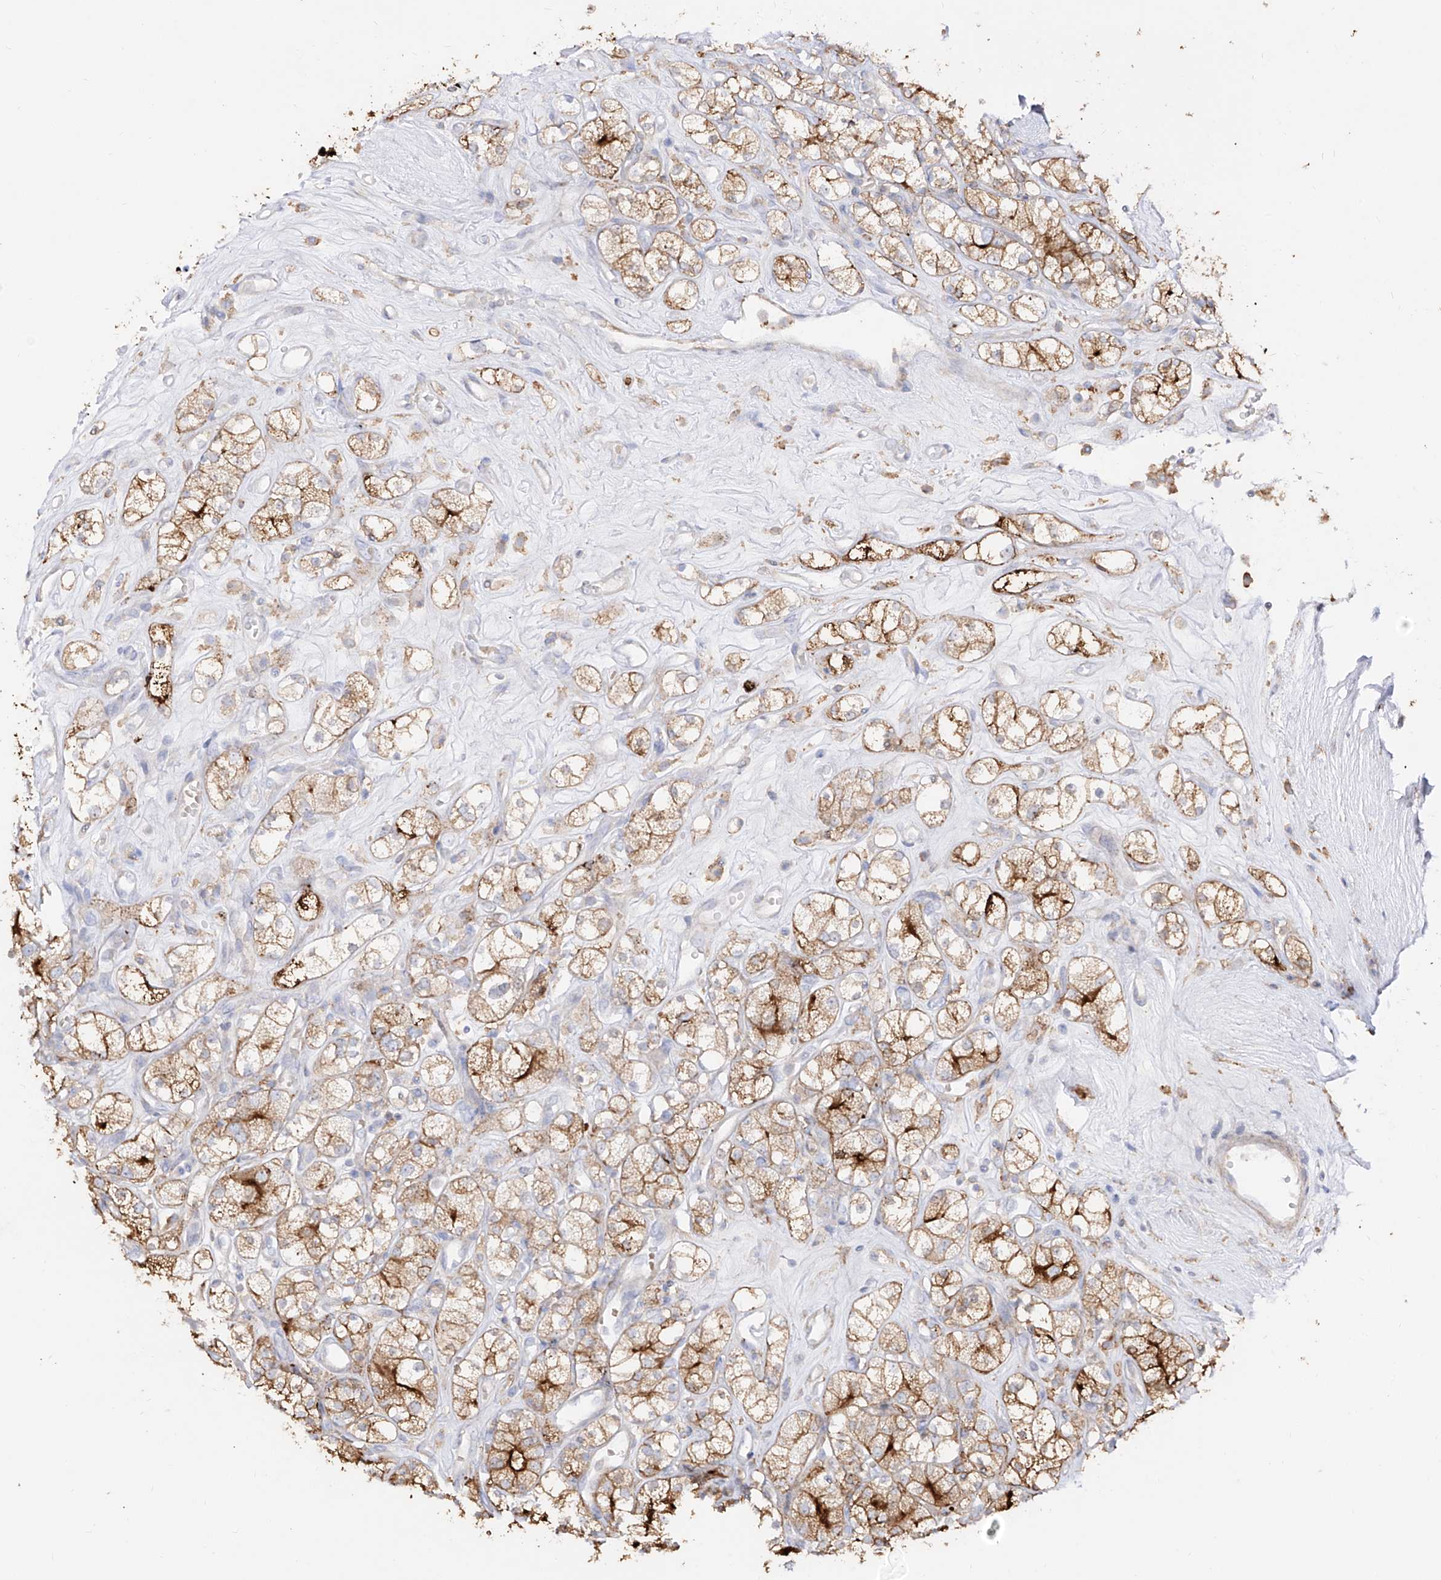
{"staining": {"intensity": "moderate", "quantity": ">75%", "location": "cytoplasmic/membranous"}, "tissue": "renal cancer", "cell_type": "Tumor cells", "image_type": "cancer", "snomed": [{"axis": "morphology", "description": "Adenocarcinoma, NOS"}, {"axis": "topography", "description": "Kidney"}], "caption": "Brown immunohistochemical staining in human adenocarcinoma (renal) displays moderate cytoplasmic/membranous positivity in approximately >75% of tumor cells. Nuclei are stained in blue.", "gene": "ZGRF1", "patient": {"sex": "male", "age": 77}}